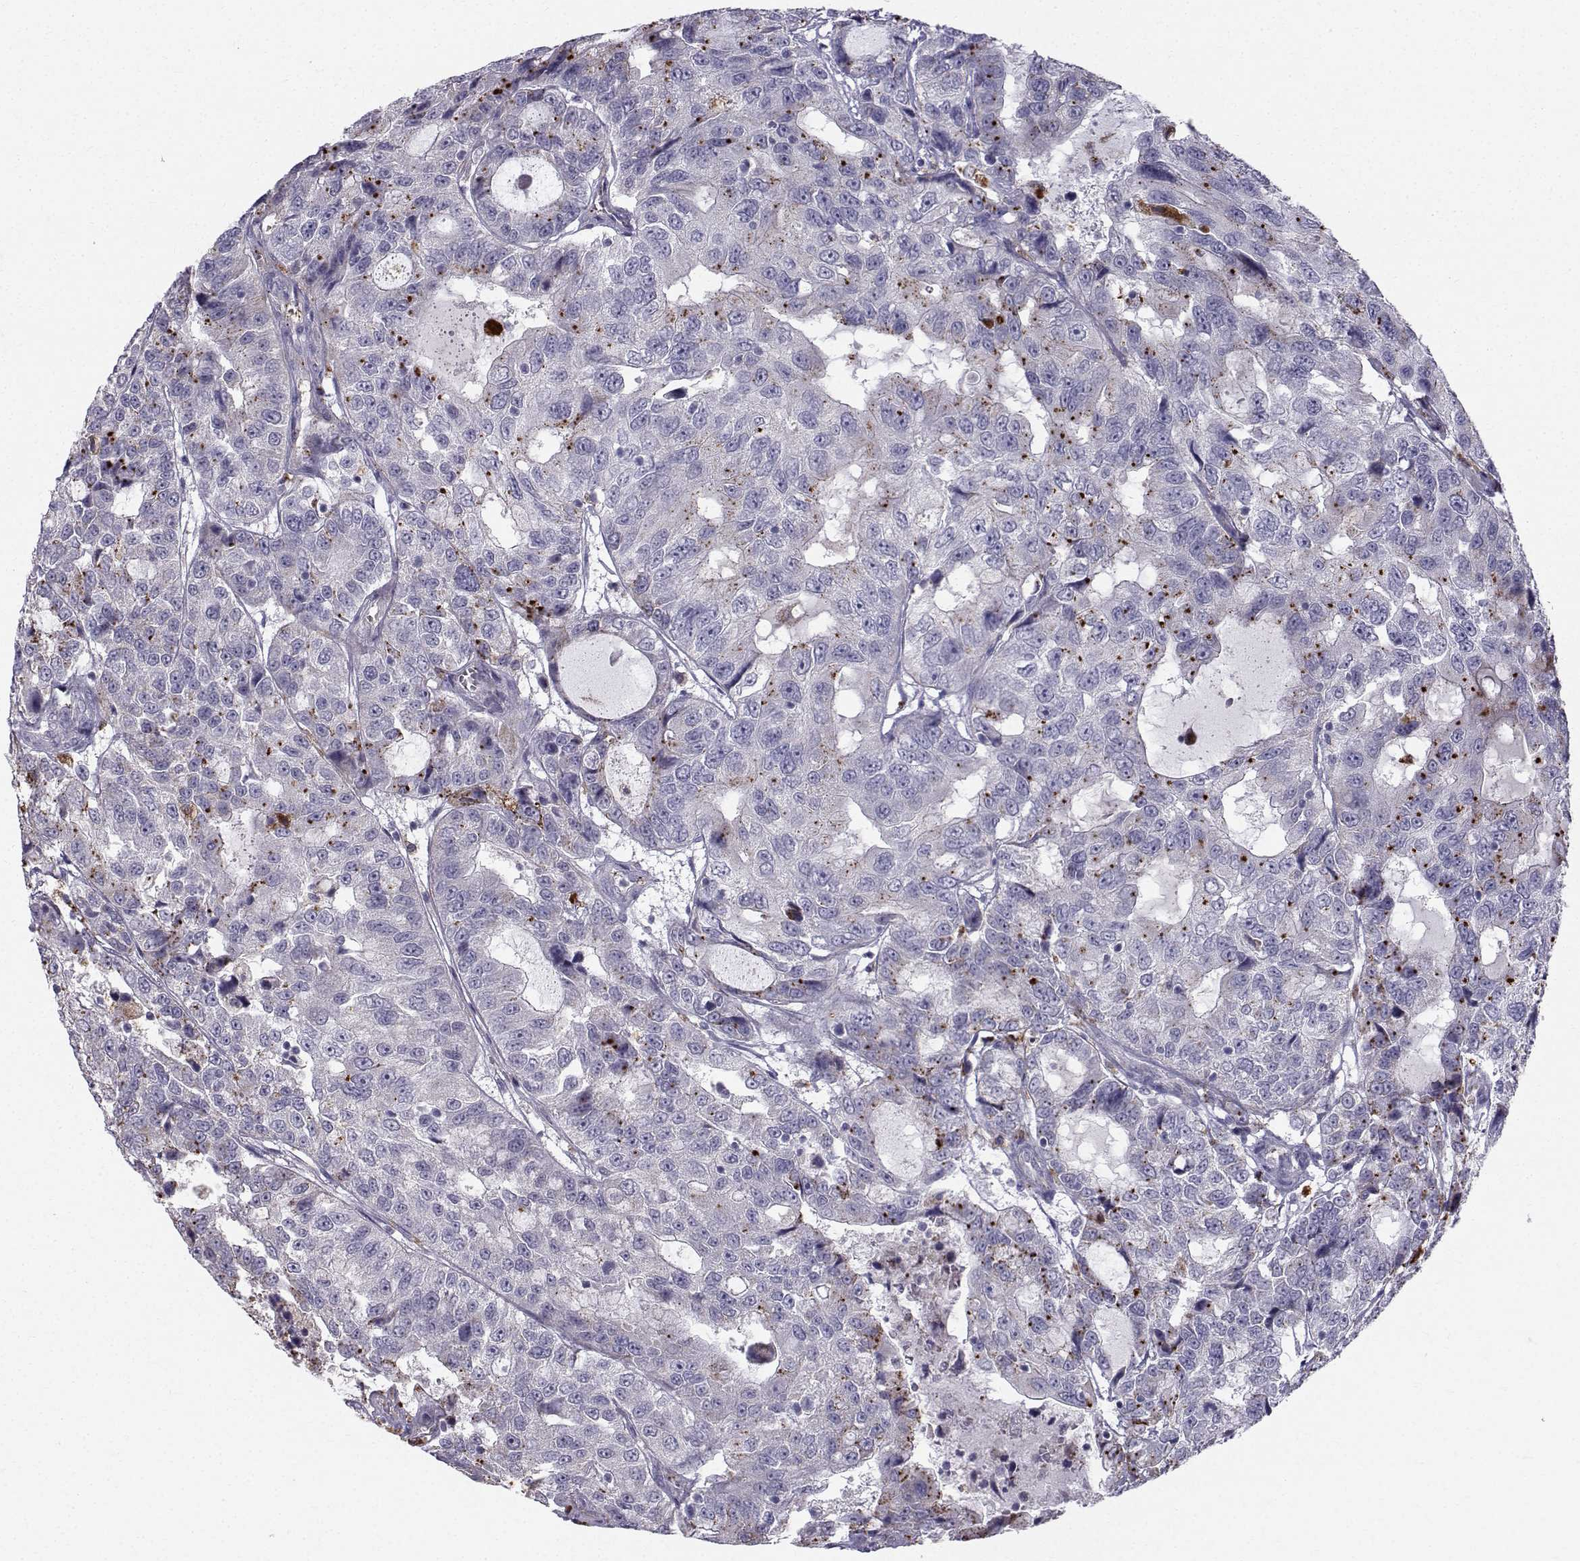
{"staining": {"intensity": "moderate", "quantity": "<25%", "location": "cytoplasmic/membranous"}, "tissue": "urothelial cancer", "cell_type": "Tumor cells", "image_type": "cancer", "snomed": [{"axis": "morphology", "description": "Urothelial carcinoma, NOS"}, {"axis": "morphology", "description": "Urothelial carcinoma, High grade"}, {"axis": "topography", "description": "Urinary bladder"}], "caption": "This image exhibits urothelial cancer stained with IHC to label a protein in brown. The cytoplasmic/membranous of tumor cells show moderate positivity for the protein. Nuclei are counter-stained blue.", "gene": "CALCR", "patient": {"sex": "female", "age": 73}}